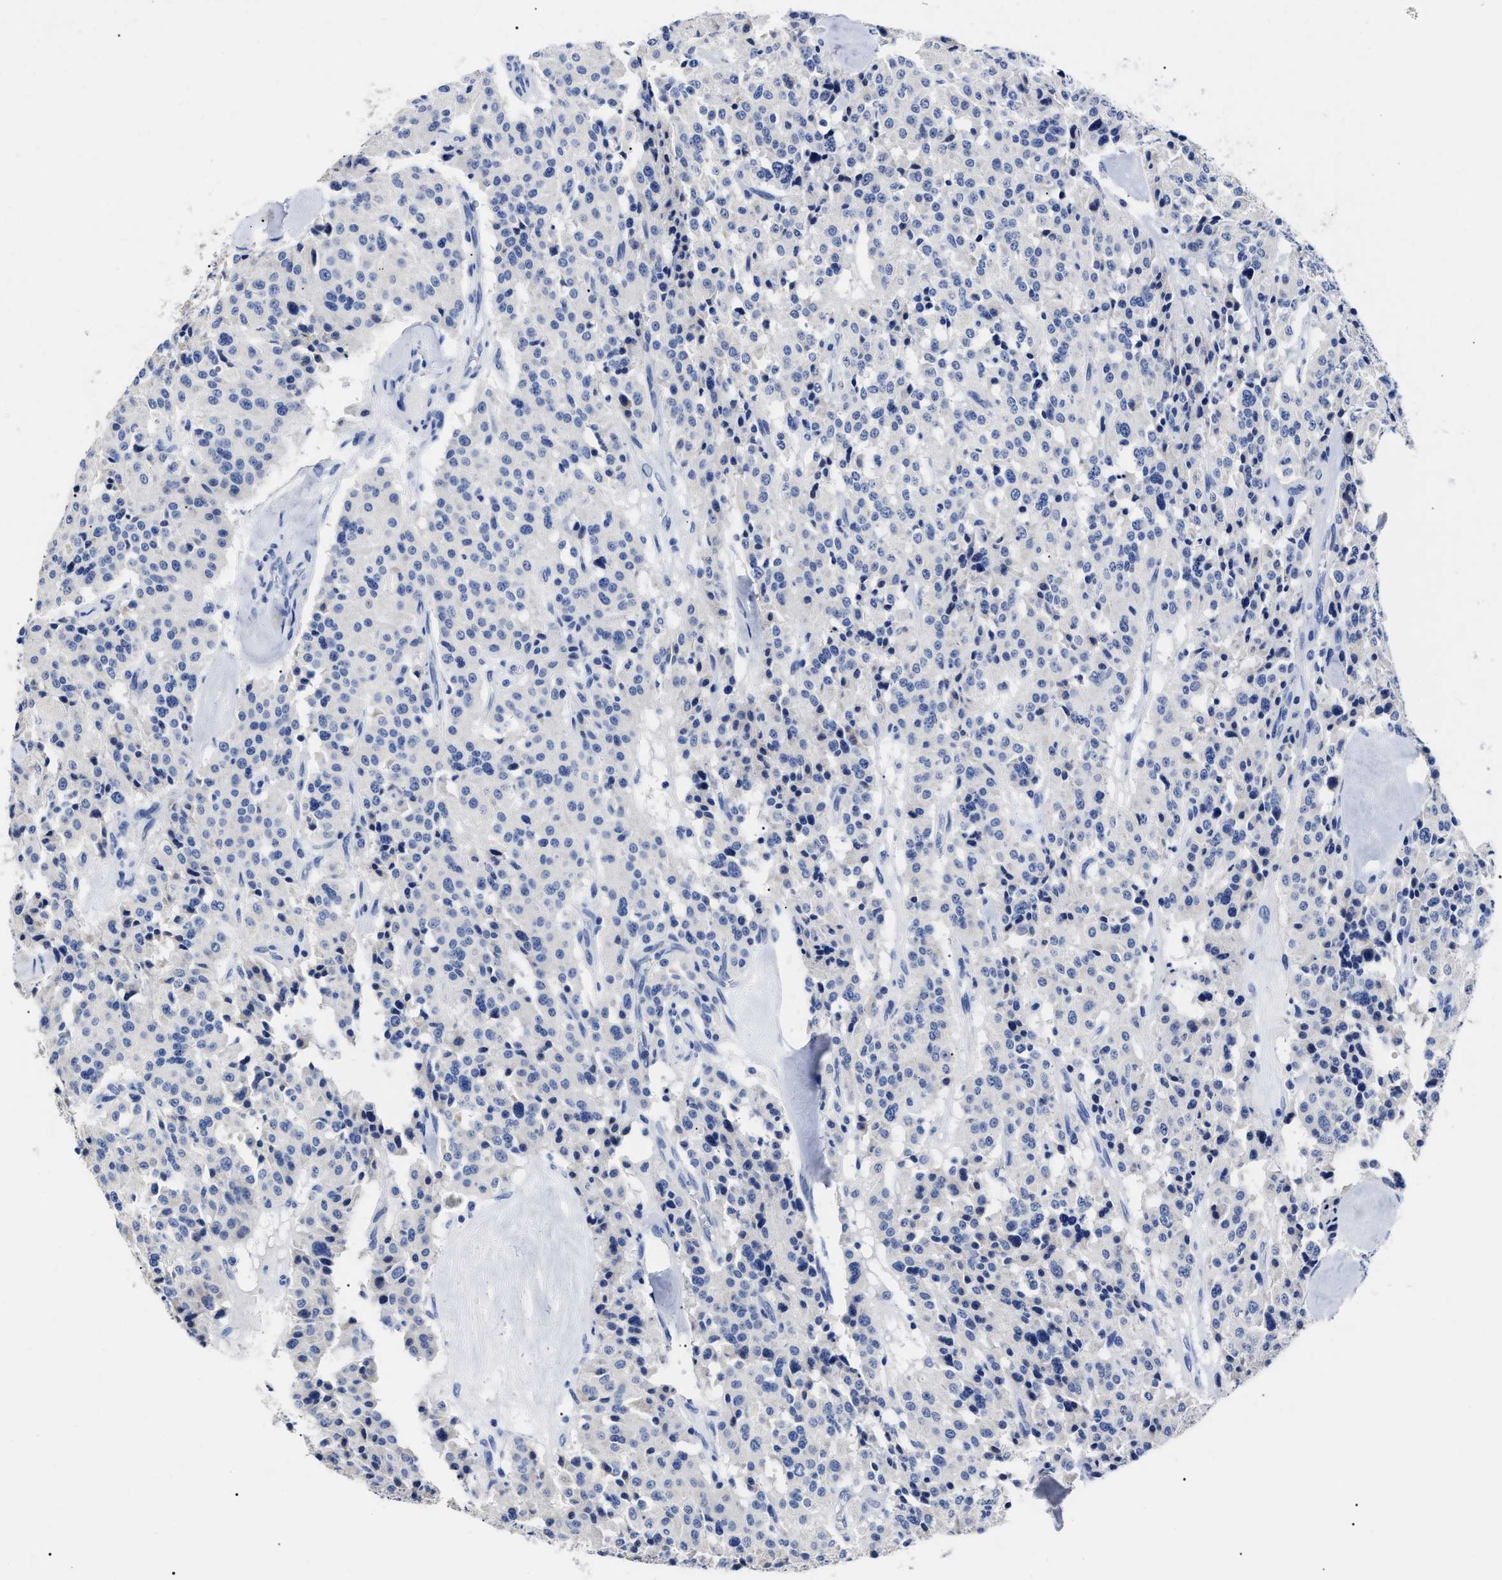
{"staining": {"intensity": "negative", "quantity": "none", "location": "none"}, "tissue": "carcinoid", "cell_type": "Tumor cells", "image_type": "cancer", "snomed": [{"axis": "morphology", "description": "Carcinoid, malignant, NOS"}, {"axis": "topography", "description": "Lung"}], "caption": "Immunohistochemistry (IHC) micrograph of neoplastic tissue: carcinoid stained with DAB (3,3'-diaminobenzidine) shows no significant protein expression in tumor cells. (Brightfield microscopy of DAB immunohistochemistry (IHC) at high magnification).", "gene": "ALPG", "patient": {"sex": "male", "age": 30}}